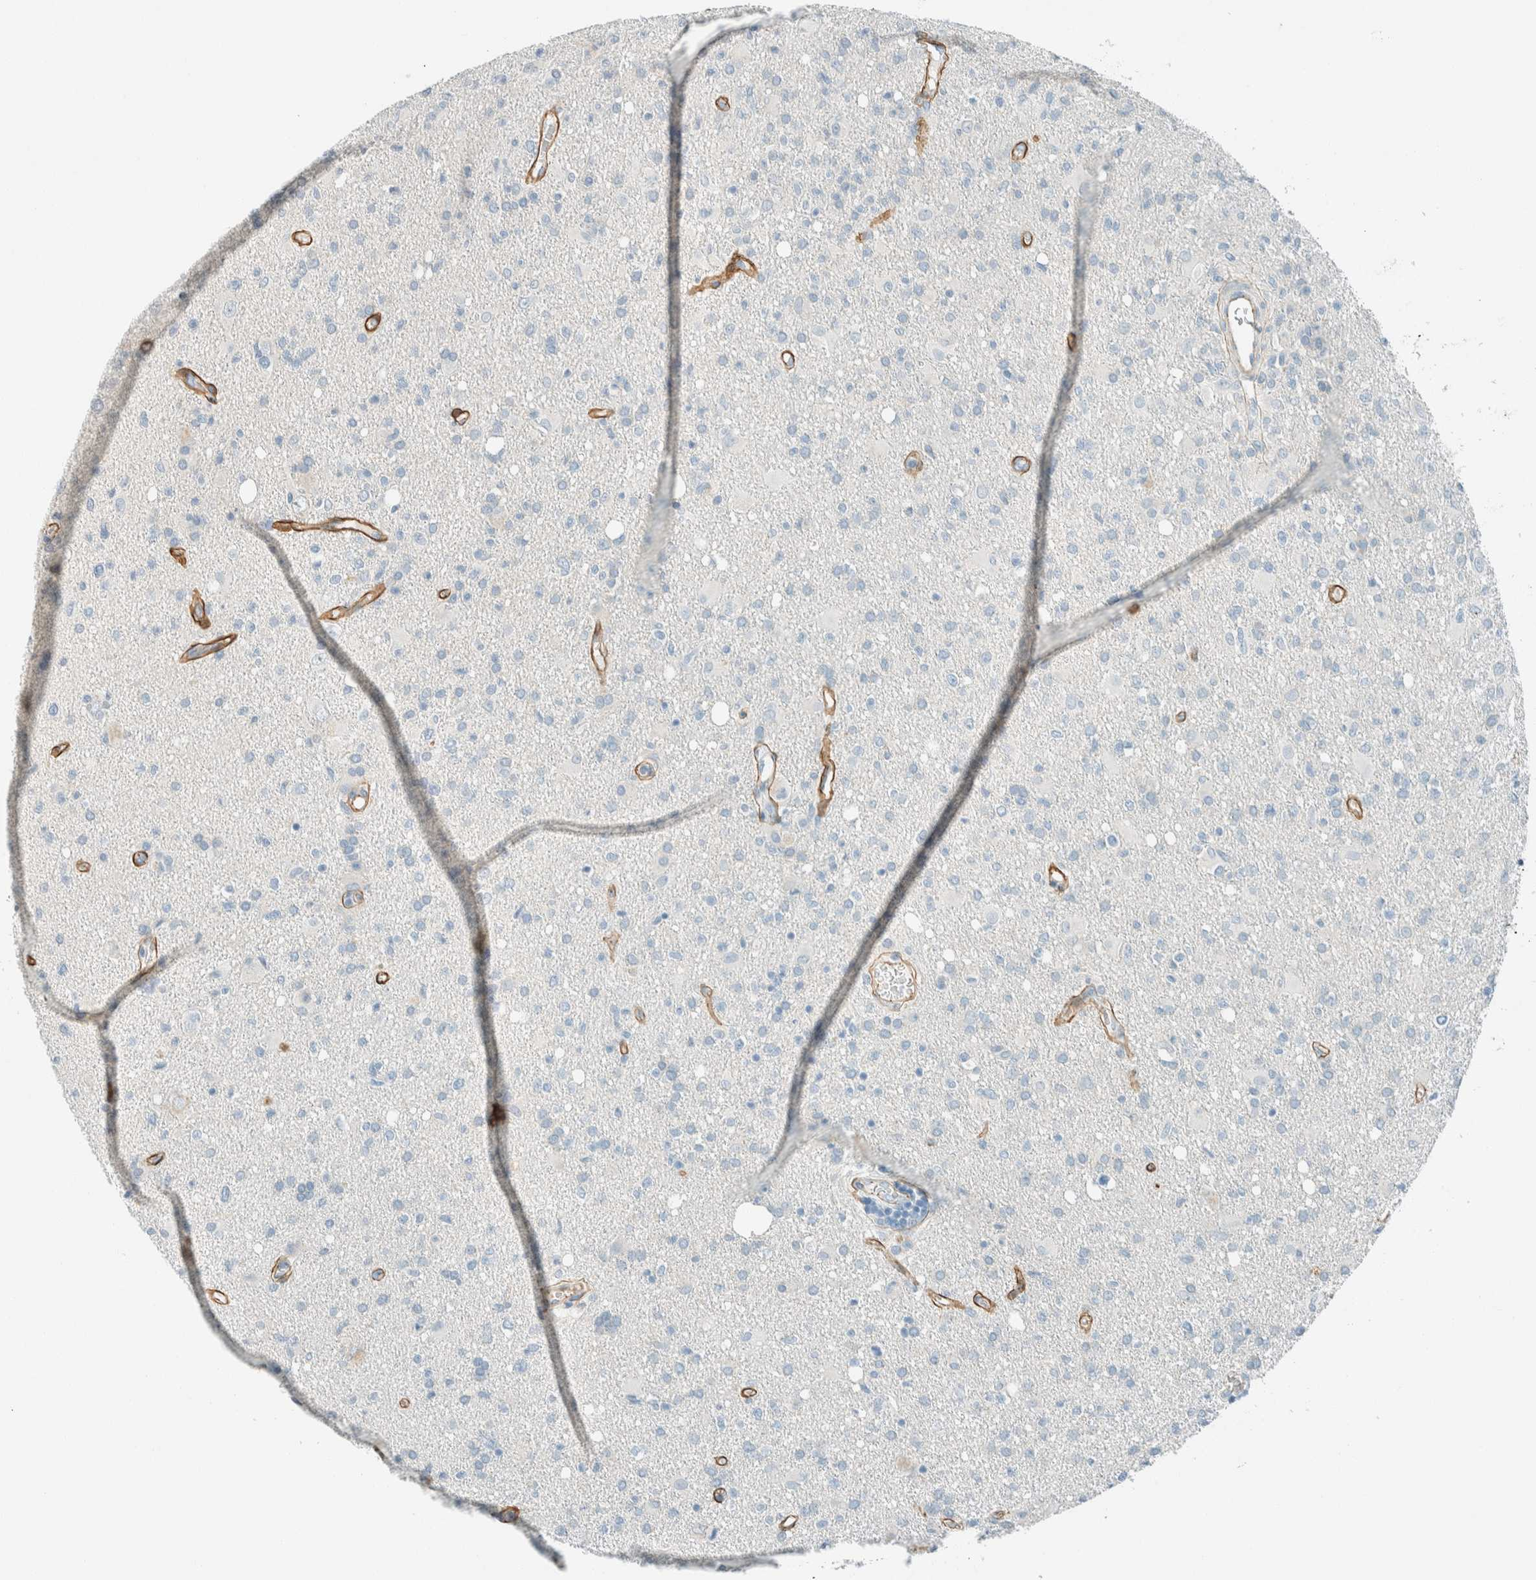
{"staining": {"intensity": "negative", "quantity": "none", "location": "none"}, "tissue": "glioma", "cell_type": "Tumor cells", "image_type": "cancer", "snomed": [{"axis": "morphology", "description": "Glioma, malignant, High grade"}, {"axis": "topography", "description": "Brain"}], "caption": "This is an IHC micrograph of human glioma. There is no staining in tumor cells.", "gene": "SLFN12", "patient": {"sex": "female", "age": 57}}